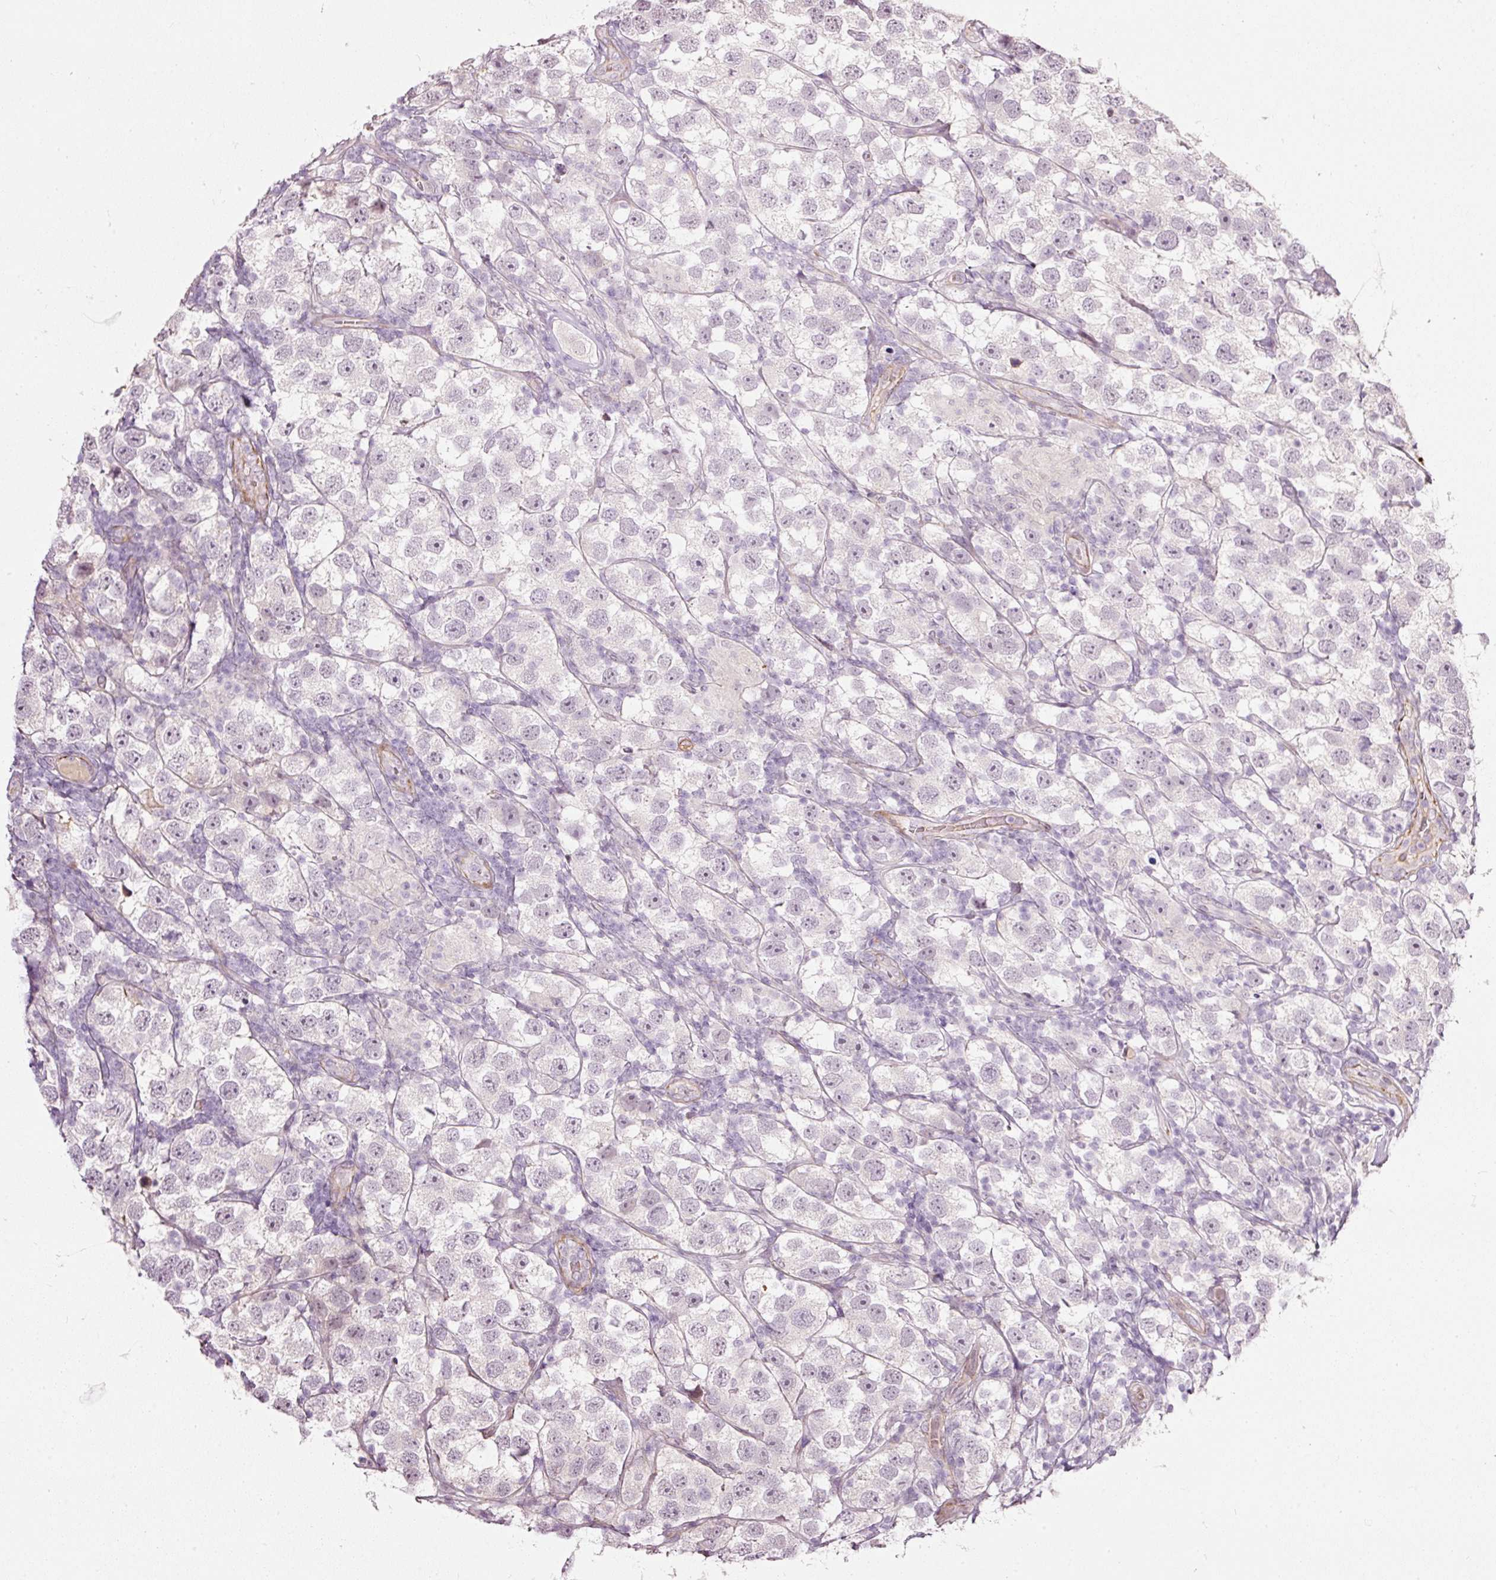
{"staining": {"intensity": "negative", "quantity": "none", "location": "none"}, "tissue": "testis cancer", "cell_type": "Tumor cells", "image_type": "cancer", "snomed": [{"axis": "morphology", "description": "Seminoma, NOS"}, {"axis": "topography", "description": "Testis"}], "caption": "Immunohistochemistry of human testis cancer (seminoma) exhibits no positivity in tumor cells.", "gene": "TOGARAM1", "patient": {"sex": "male", "age": 26}}